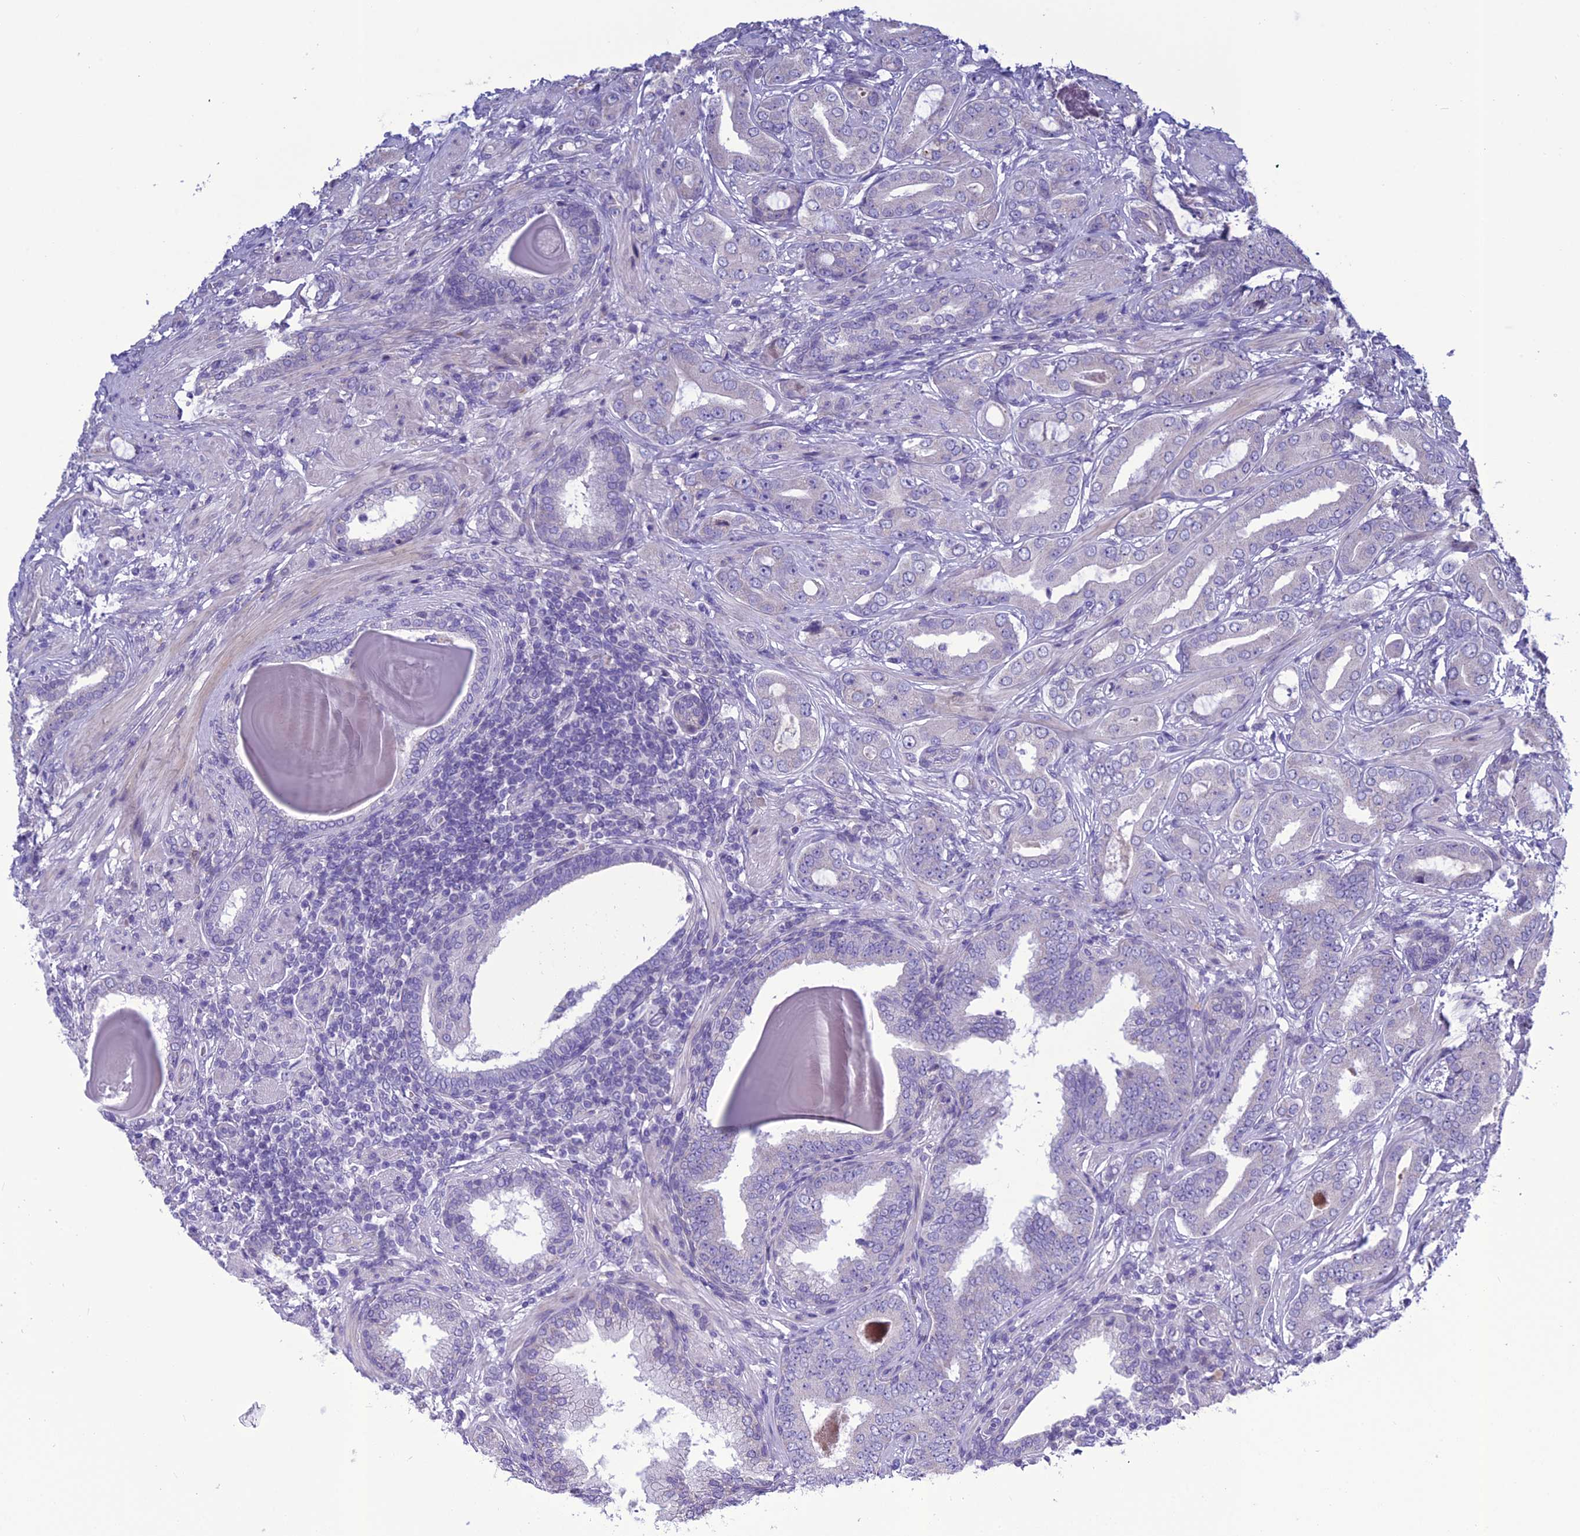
{"staining": {"intensity": "negative", "quantity": "none", "location": "none"}, "tissue": "prostate cancer", "cell_type": "Tumor cells", "image_type": "cancer", "snomed": [{"axis": "morphology", "description": "Adenocarcinoma, Low grade"}, {"axis": "topography", "description": "Prostate"}], "caption": "Immunohistochemical staining of prostate cancer shows no significant expression in tumor cells.", "gene": "BHMT2", "patient": {"sex": "male", "age": 57}}